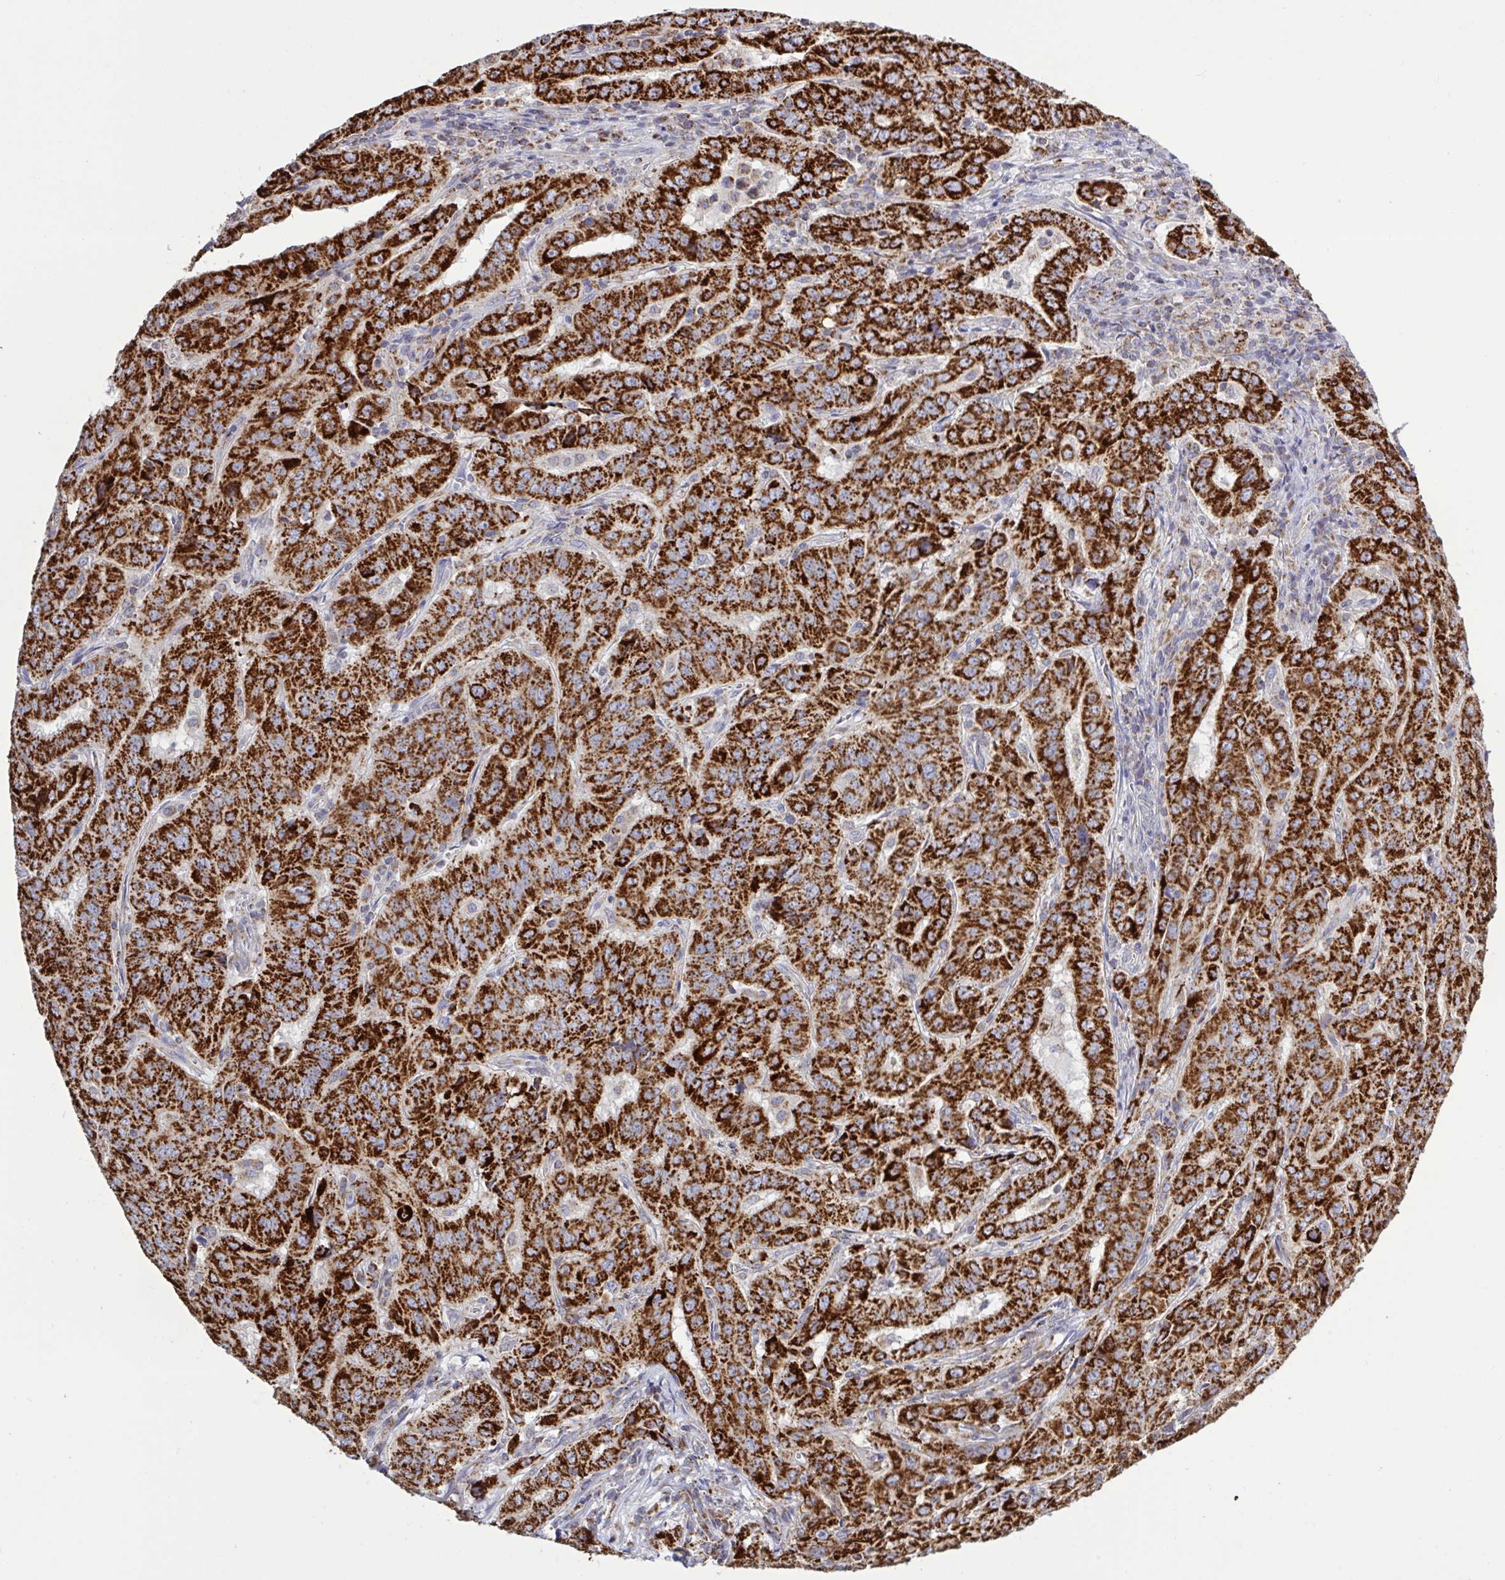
{"staining": {"intensity": "strong", "quantity": ">75%", "location": "cytoplasmic/membranous"}, "tissue": "pancreatic cancer", "cell_type": "Tumor cells", "image_type": "cancer", "snomed": [{"axis": "morphology", "description": "Adenocarcinoma, NOS"}, {"axis": "topography", "description": "Pancreas"}], "caption": "Immunohistochemical staining of pancreatic cancer displays high levels of strong cytoplasmic/membranous protein expression in approximately >75% of tumor cells.", "gene": "HSPE1", "patient": {"sex": "male", "age": 63}}